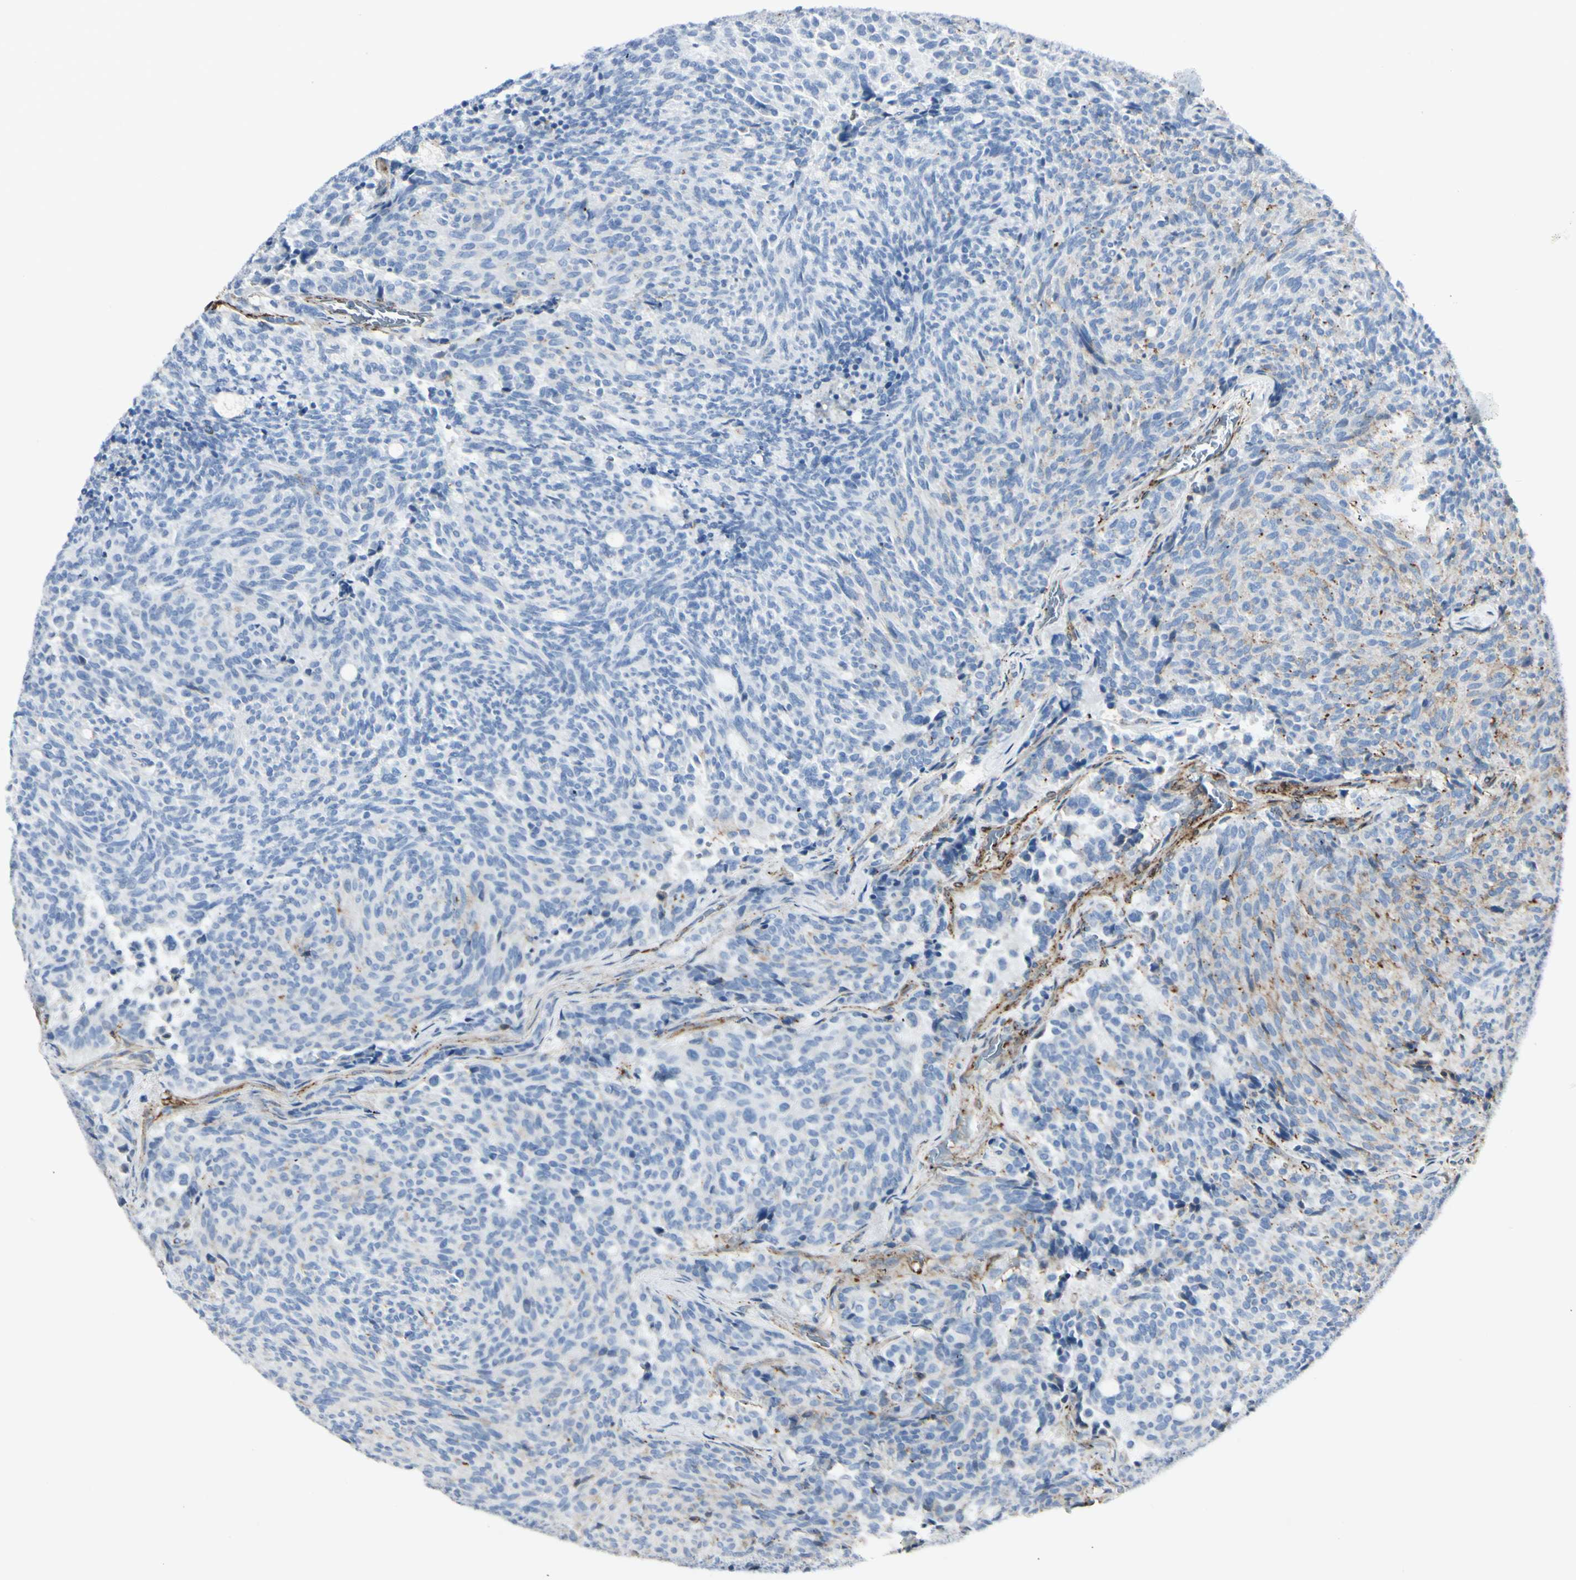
{"staining": {"intensity": "negative", "quantity": "none", "location": "none"}, "tissue": "carcinoid", "cell_type": "Tumor cells", "image_type": "cancer", "snomed": [{"axis": "morphology", "description": "Carcinoid, malignant, NOS"}, {"axis": "topography", "description": "Pancreas"}], "caption": "DAB immunohistochemical staining of carcinoid reveals no significant positivity in tumor cells. (Brightfield microscopy of DAB IHC at high magnification).", "gene": "CLEC2B", "patient": {"sex": "female", "age": 54}}